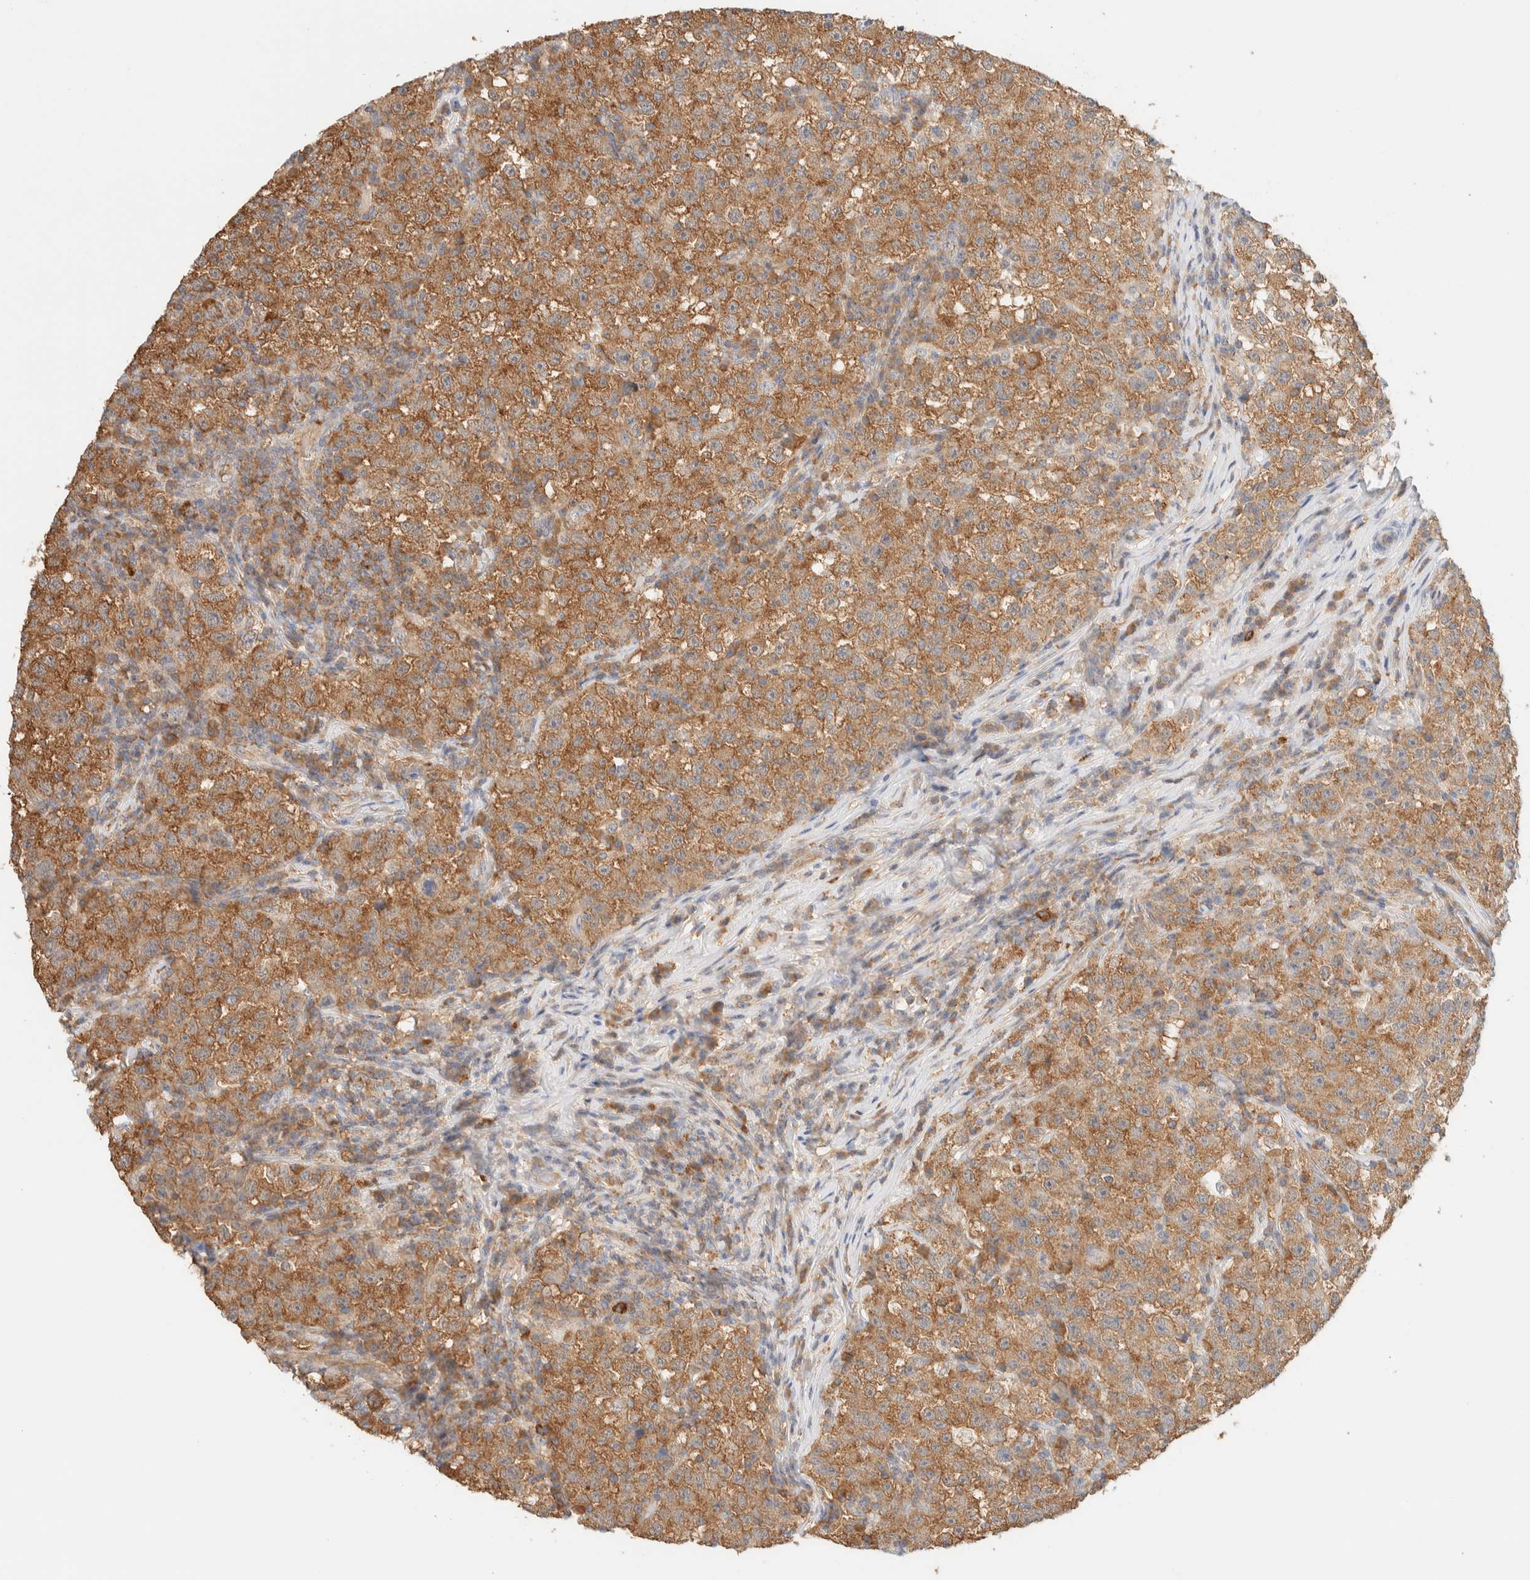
{"staining": {"intensity": "moderate", "quantity": ">75%", "location": "cytoplasmic/membranous"}, "tissue": "testis cancer", "cell_type": "Tumor cells", "image_type": "cancer", "snomed": [{"axis": "morphology", "description": "Seminoma, NOS"}, {"axis": "topography", "description": "Testis"}], "caption": "Testis seminoma stained with a protein marker reveals moderate staining in tumor cells.", "gene": "TBC1D8B", "patient": {"sex": "male", "age": 22}}